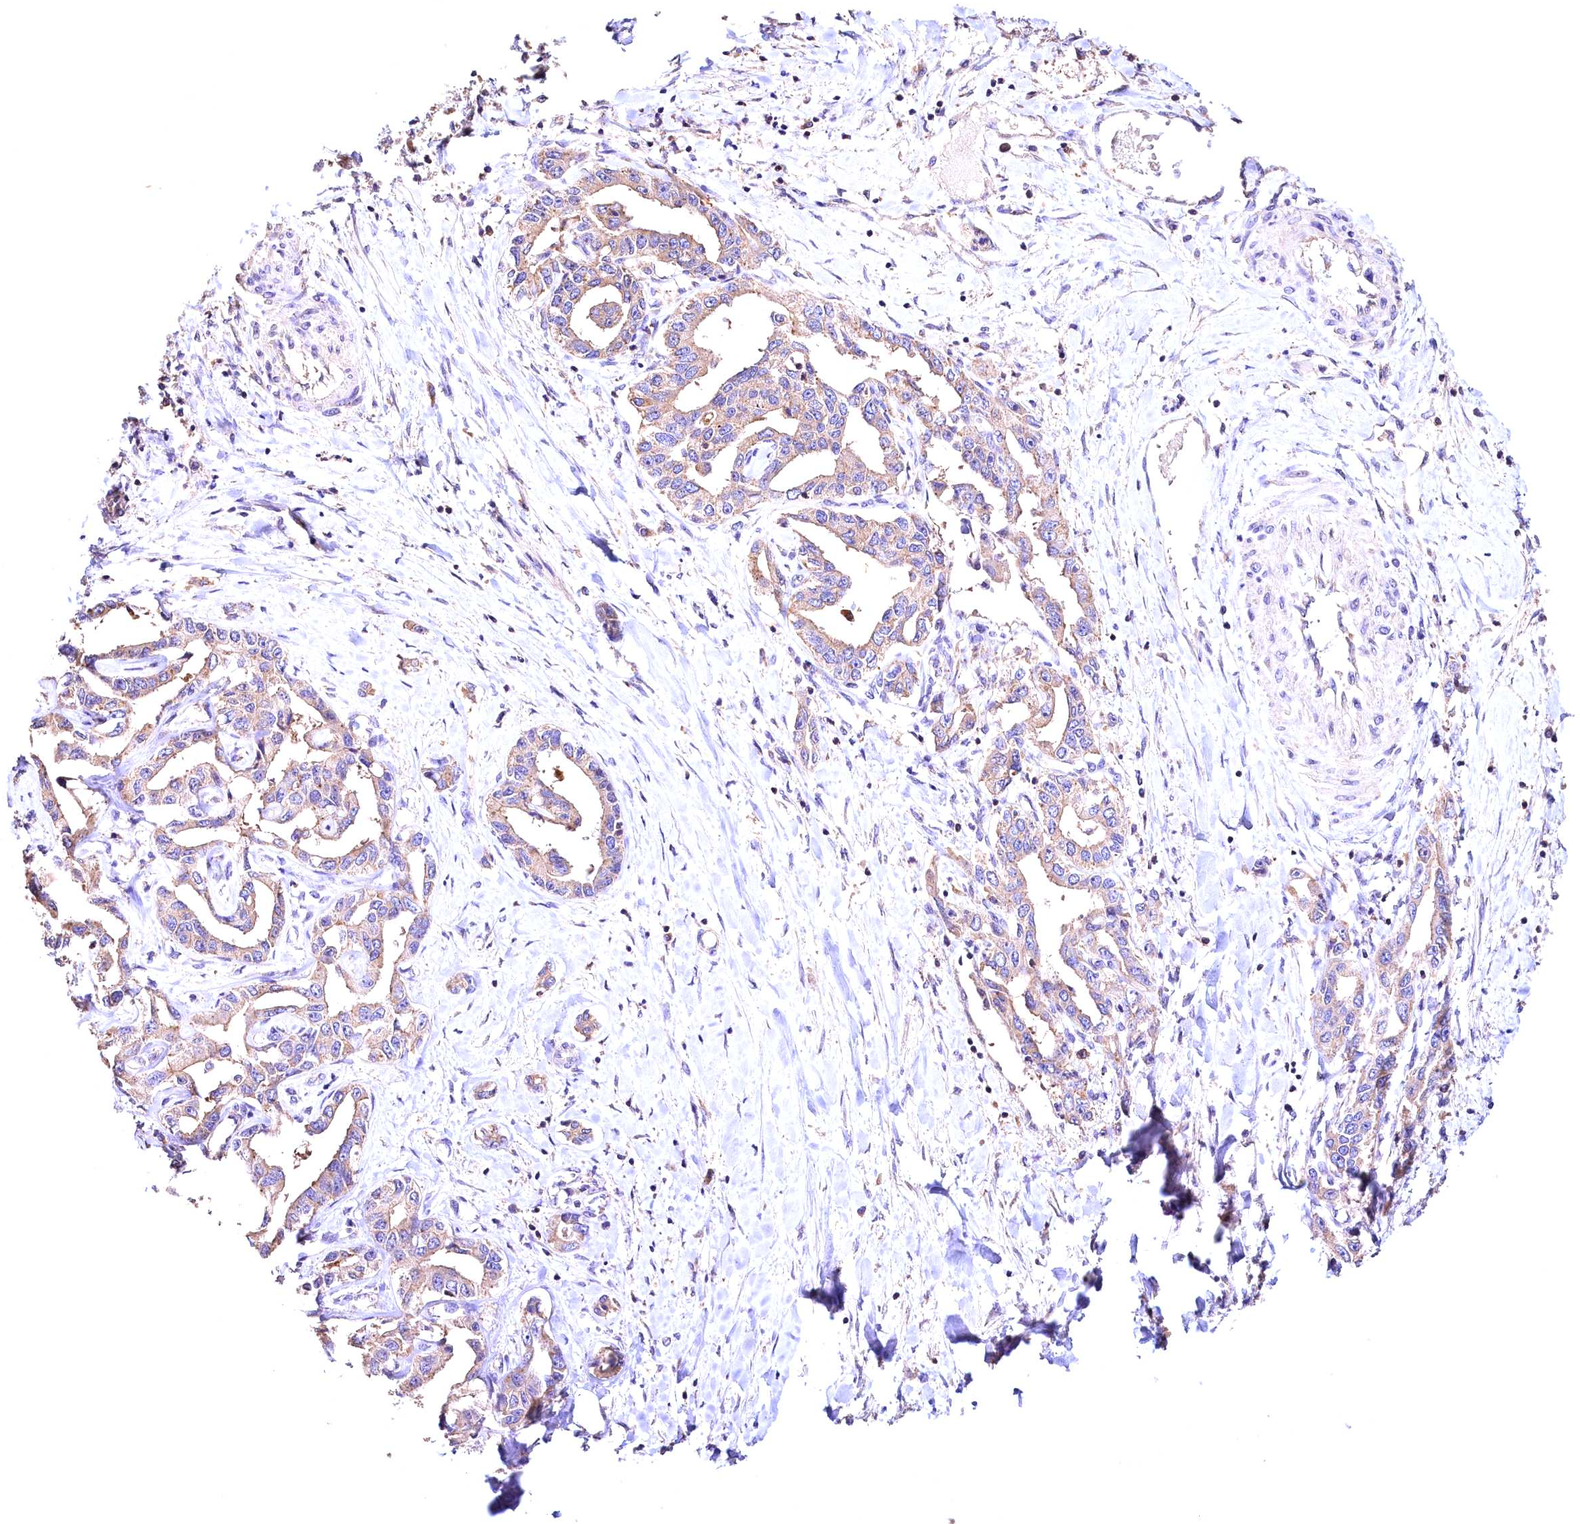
{"staining": {"intensity": "weak", "quantity": ">75%", "location": "cytoplasmic/membranous"}, "tissue": "liver cancer", "cell_type": "Tumor cells", "image_type": "cancer", "snomed": [{"axis": "morphology", "description": "Cholangiocarcinoma"}, {"axis": "topography", "description": "Liver"}], "caption": "Approximately >75% of tumor cells in human liver cancer display weak cytoplasmic/membranous protein staining as visualized by brown immunohistochemical staining.", "gene": "OAS3", "patient": {"sex": "male", "age": 59}}